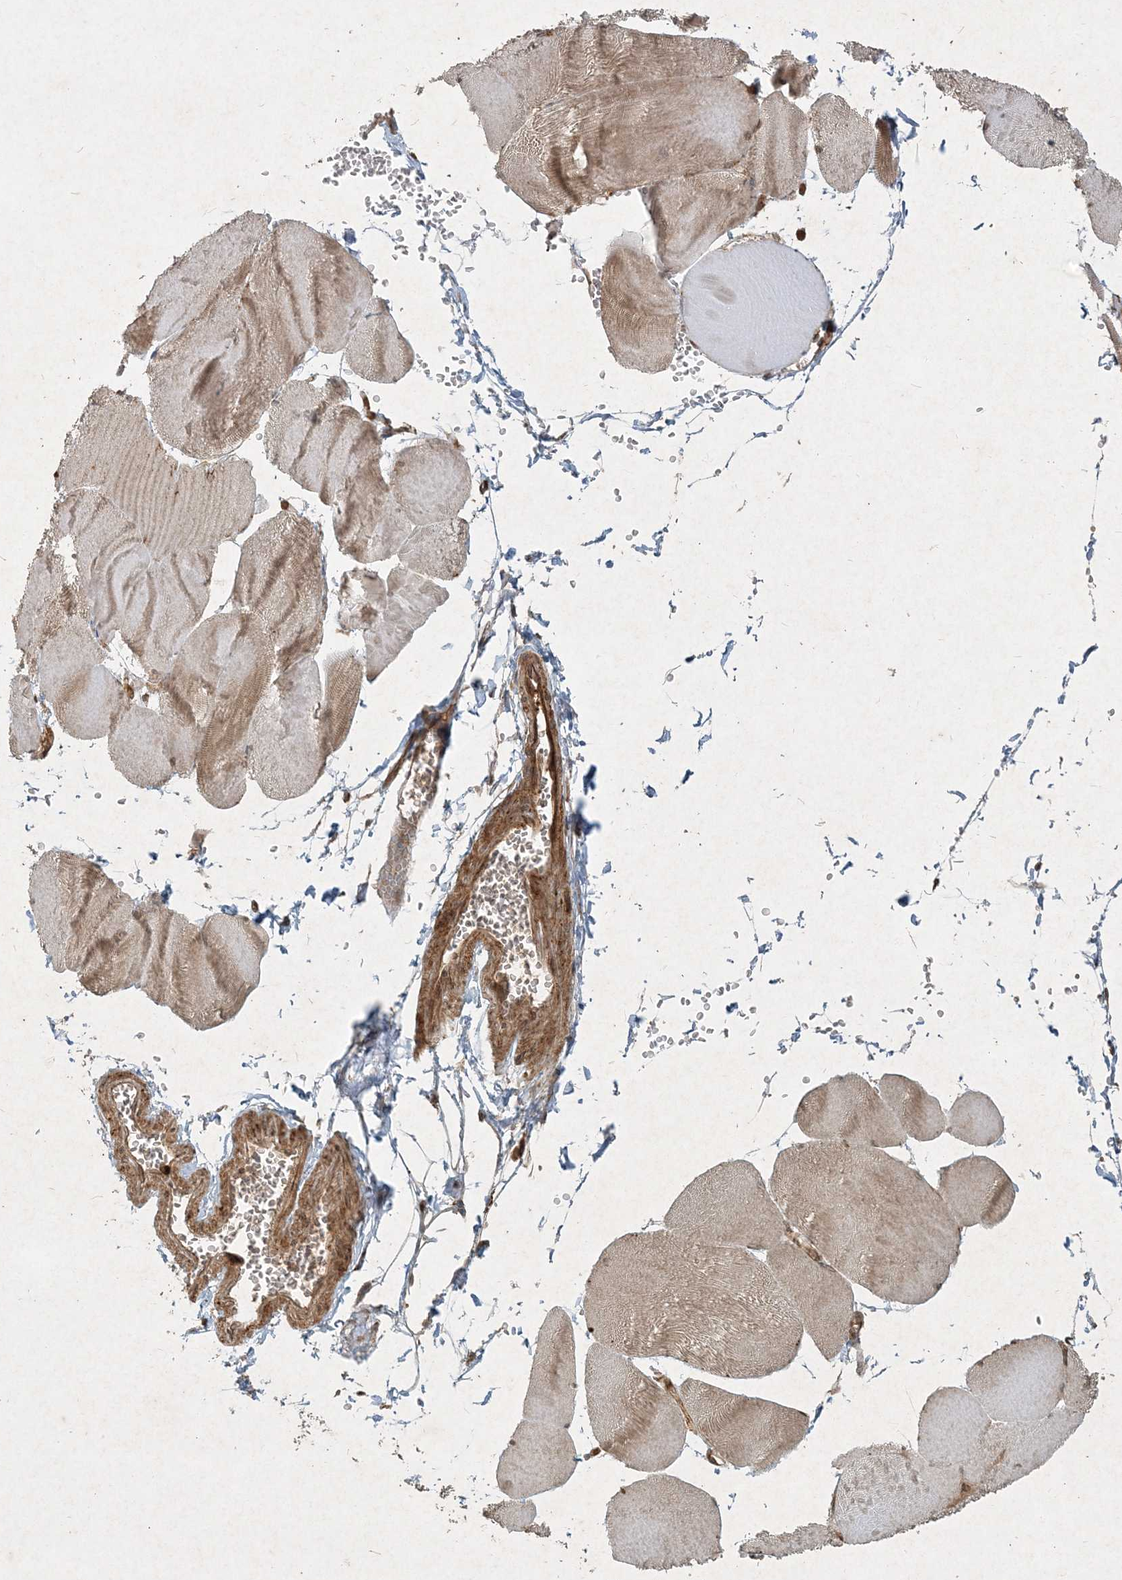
{"staining": {"intensity": "weak", "quantity": "<25%", "location": "cytoplasmic/membranous"}, "tissue": "skeletal muscle", "cell_type": "Myocytes", "image_type": "normal", "snomed": [{"axis": "morphology", "description": "Normal tissue, NOS"}, {"axis": "morphology", "description": "Basal cell carcinoma"}, {"axis": "topography", "description": "Skeletal muscle"}], "caption": "DAB (3,3'-diaminobenzidine) immunohistochemical staining of benign skeletal muscle reveals no significant positivity in myocytes. (DAB immunohistochemistry (IHC) with hematoxylin counter stain).", "gene": "NARS1", "patient": {"sex": "female", "age": 64}}